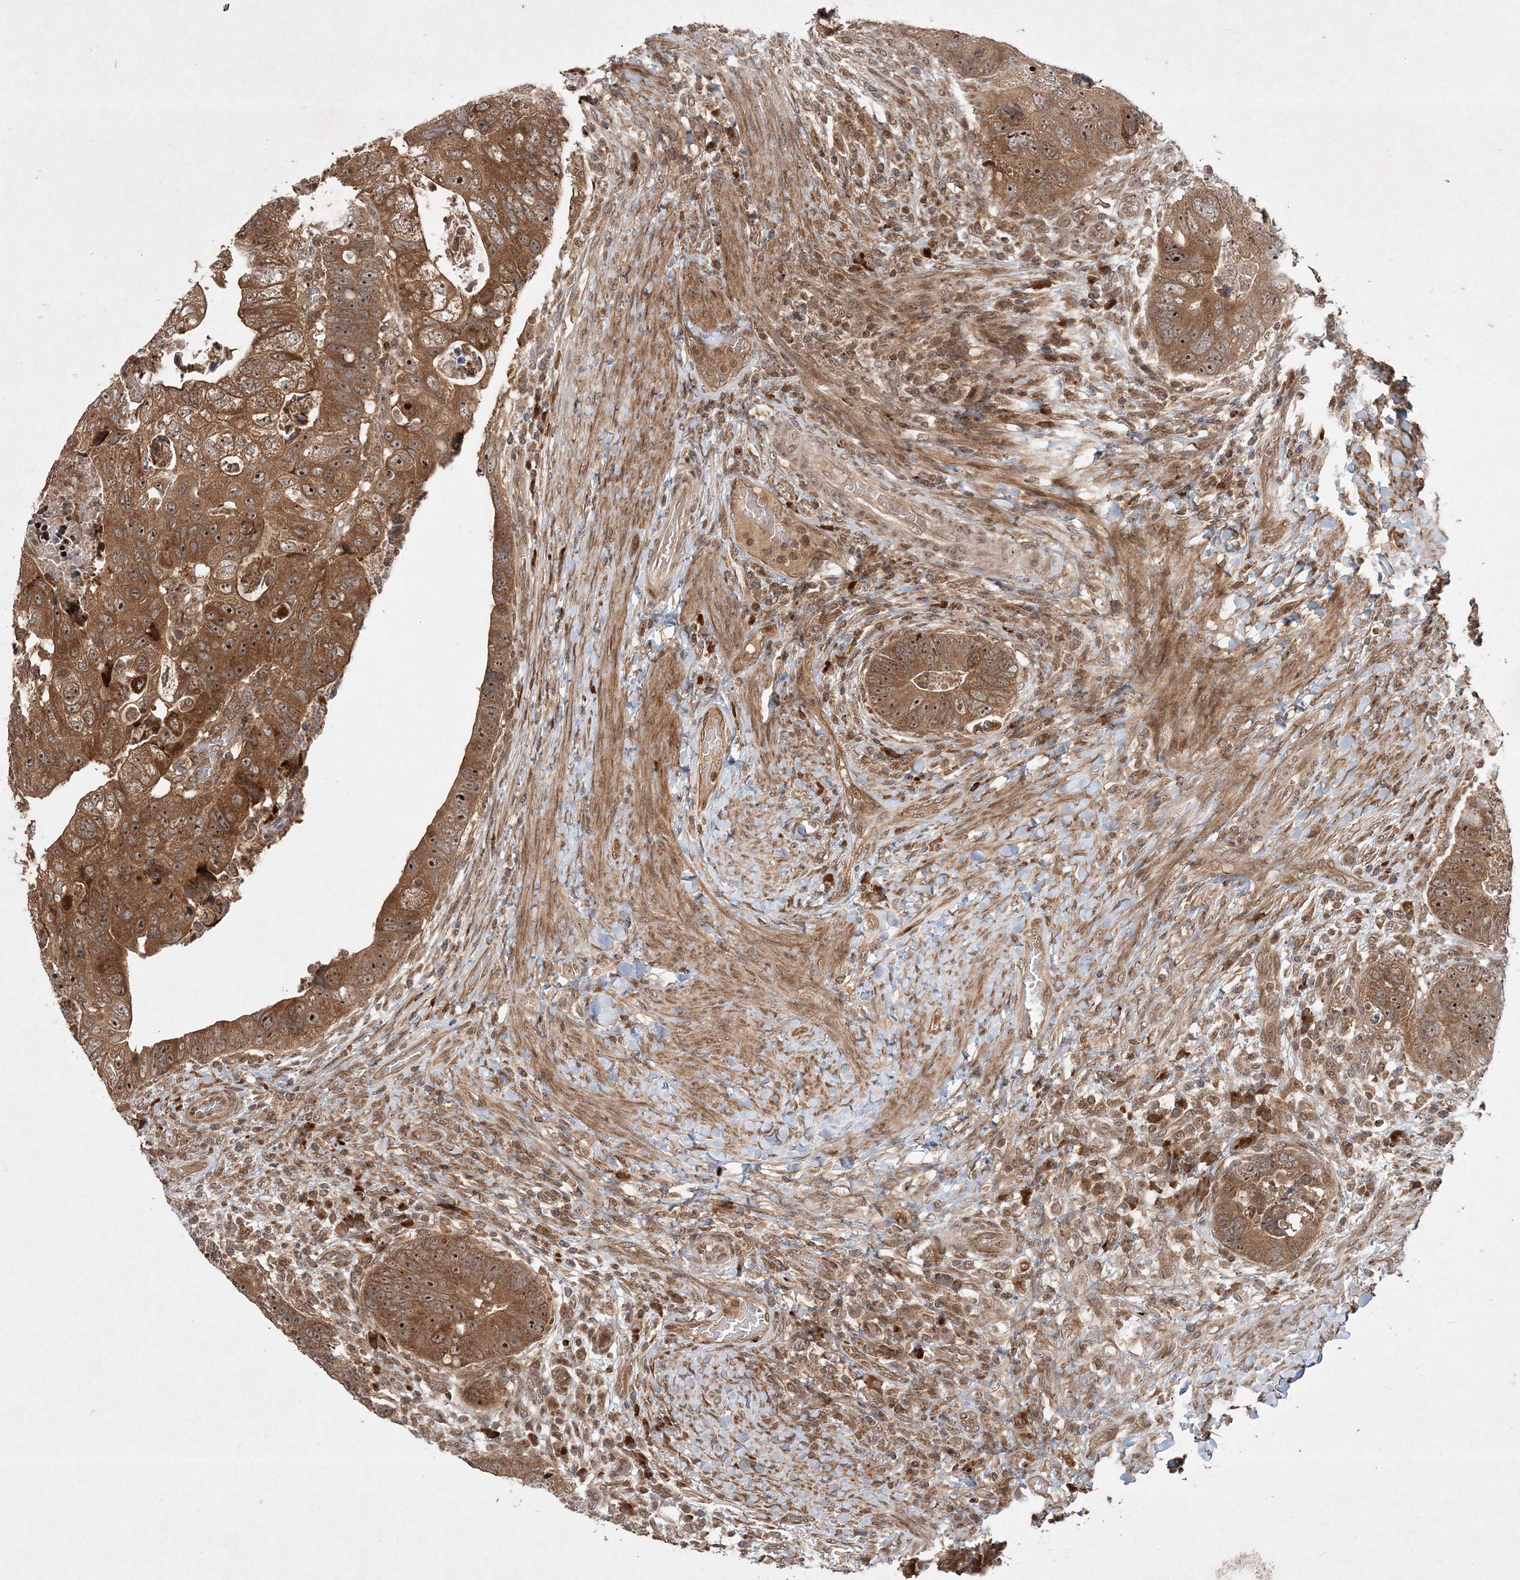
{"staining": {"intensity": "moderate", "quantity": ">75%", "location": "cytoplasmic/membranous,nuclear"}, "tissue": "colorectal cancer", "cell_type": "Tumor cells", "image_type": "cancer", "snomed": [{"axis": "morphology", "description": "Adenocarcinoma, NOS"}, {"axis": "topography", "description": "Rectum"}], "caption": "Protein expression by IHC reveals moderate cytoplasmic/membranous and nuclear positivity in about >75% of tumor cells in colorectal adenocarcinoma.", "gene": "UBR3", "patient": {"sex": "male", "age": 59}}